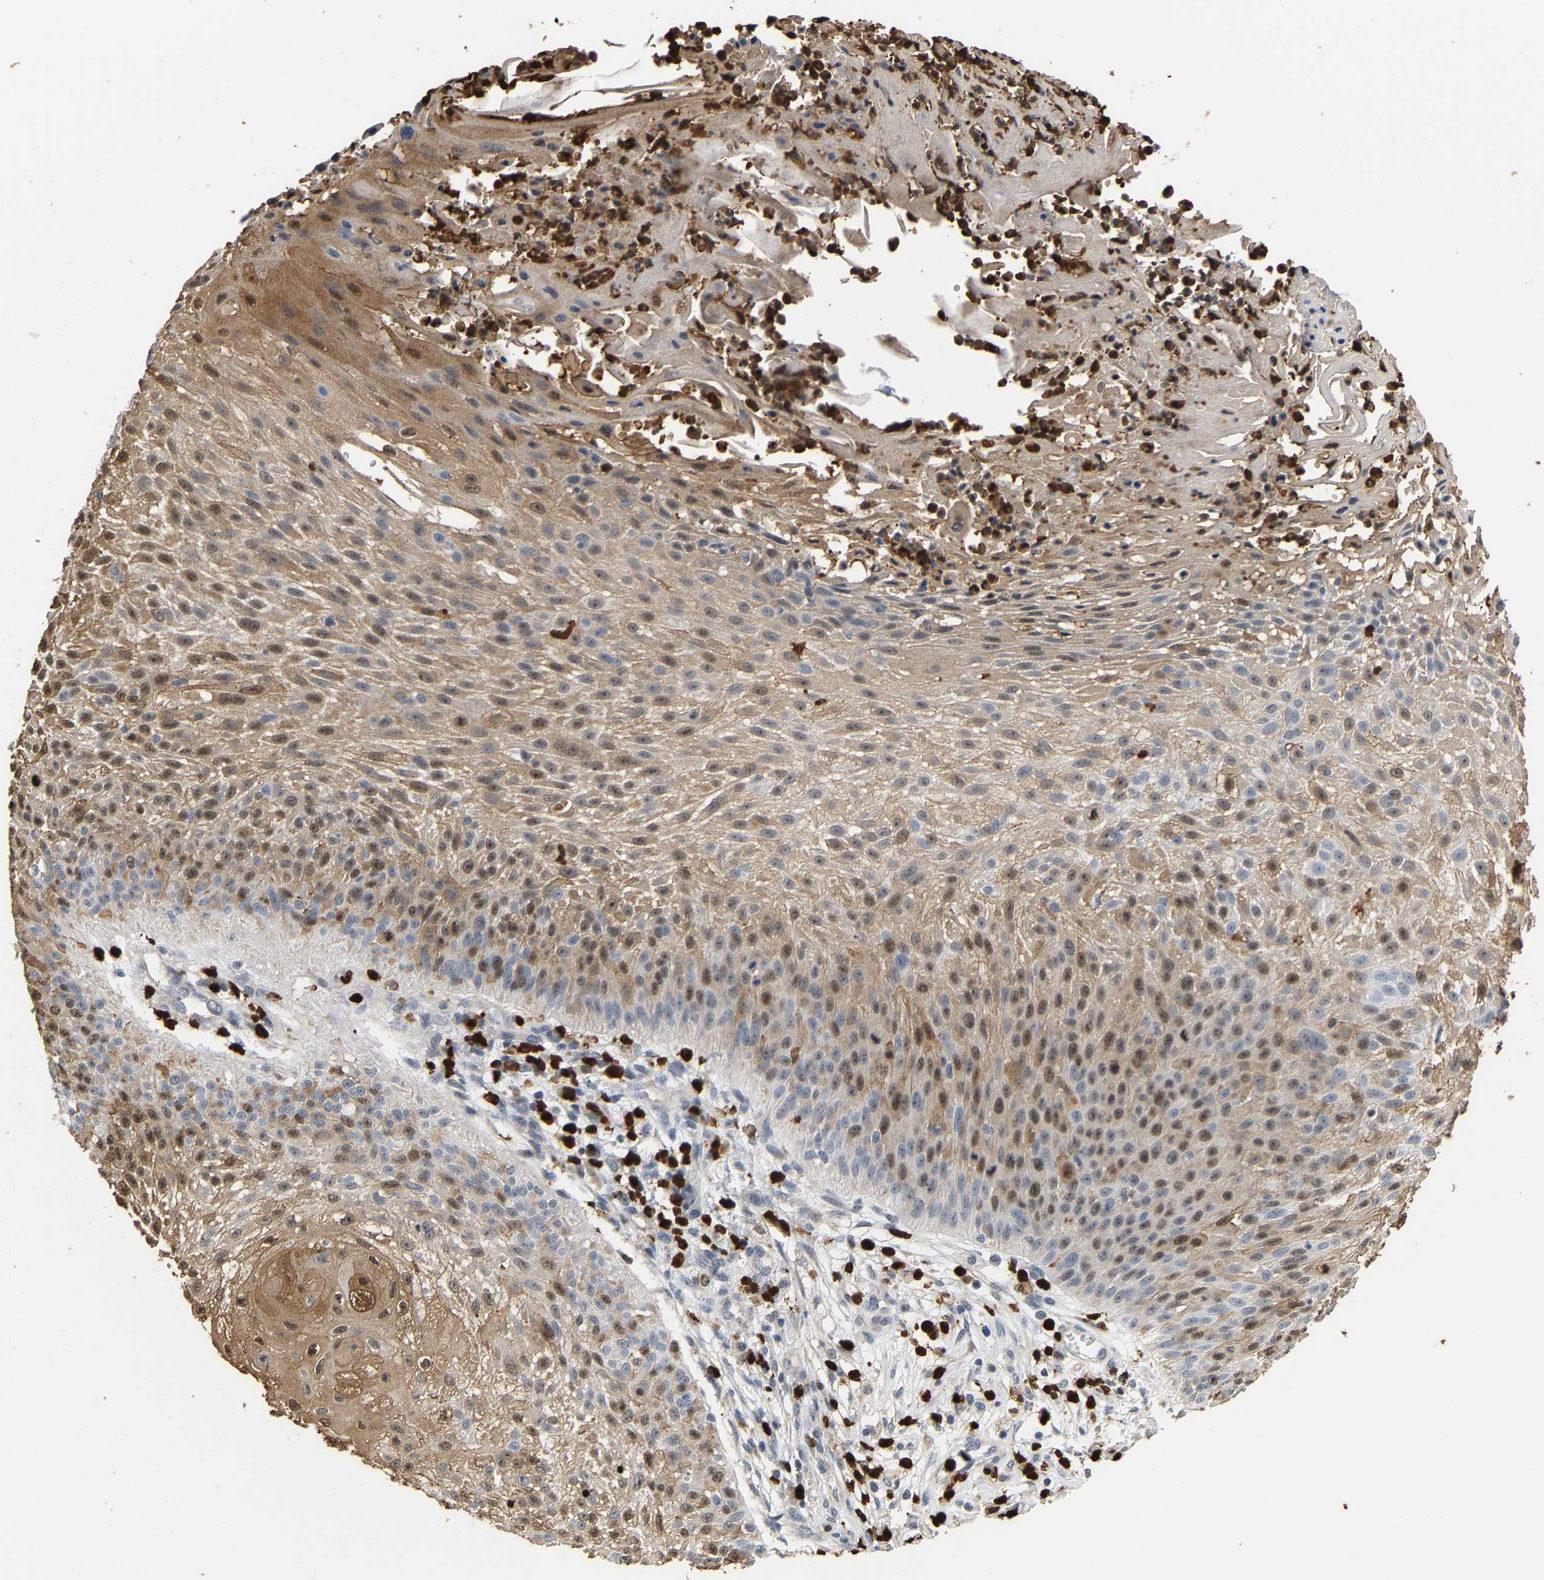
{"staining": {"intensity": "moderate", "quantity": "25%-75%", "location": "cytoplasmic/membranous,nuclear"}, "tissue": "skin cancer", "cell_type": "Tumor cells", "image_type": "cancer", "snomed": [{"axis": "morphology", "description": "Squamous cell carcinoma, NOS"}, {"axis": "topography", "description": "Skin"}], "caption": "Skin cancer stained with DAB immunohistochemistry (IHC) shows medium levels of moderate cytoplasmic/membranous and nuclear positivity in approximately 25%-75% of tumor cells.", "gene": "TDRD7", "patient": {"sex": "female", "age": 80}}